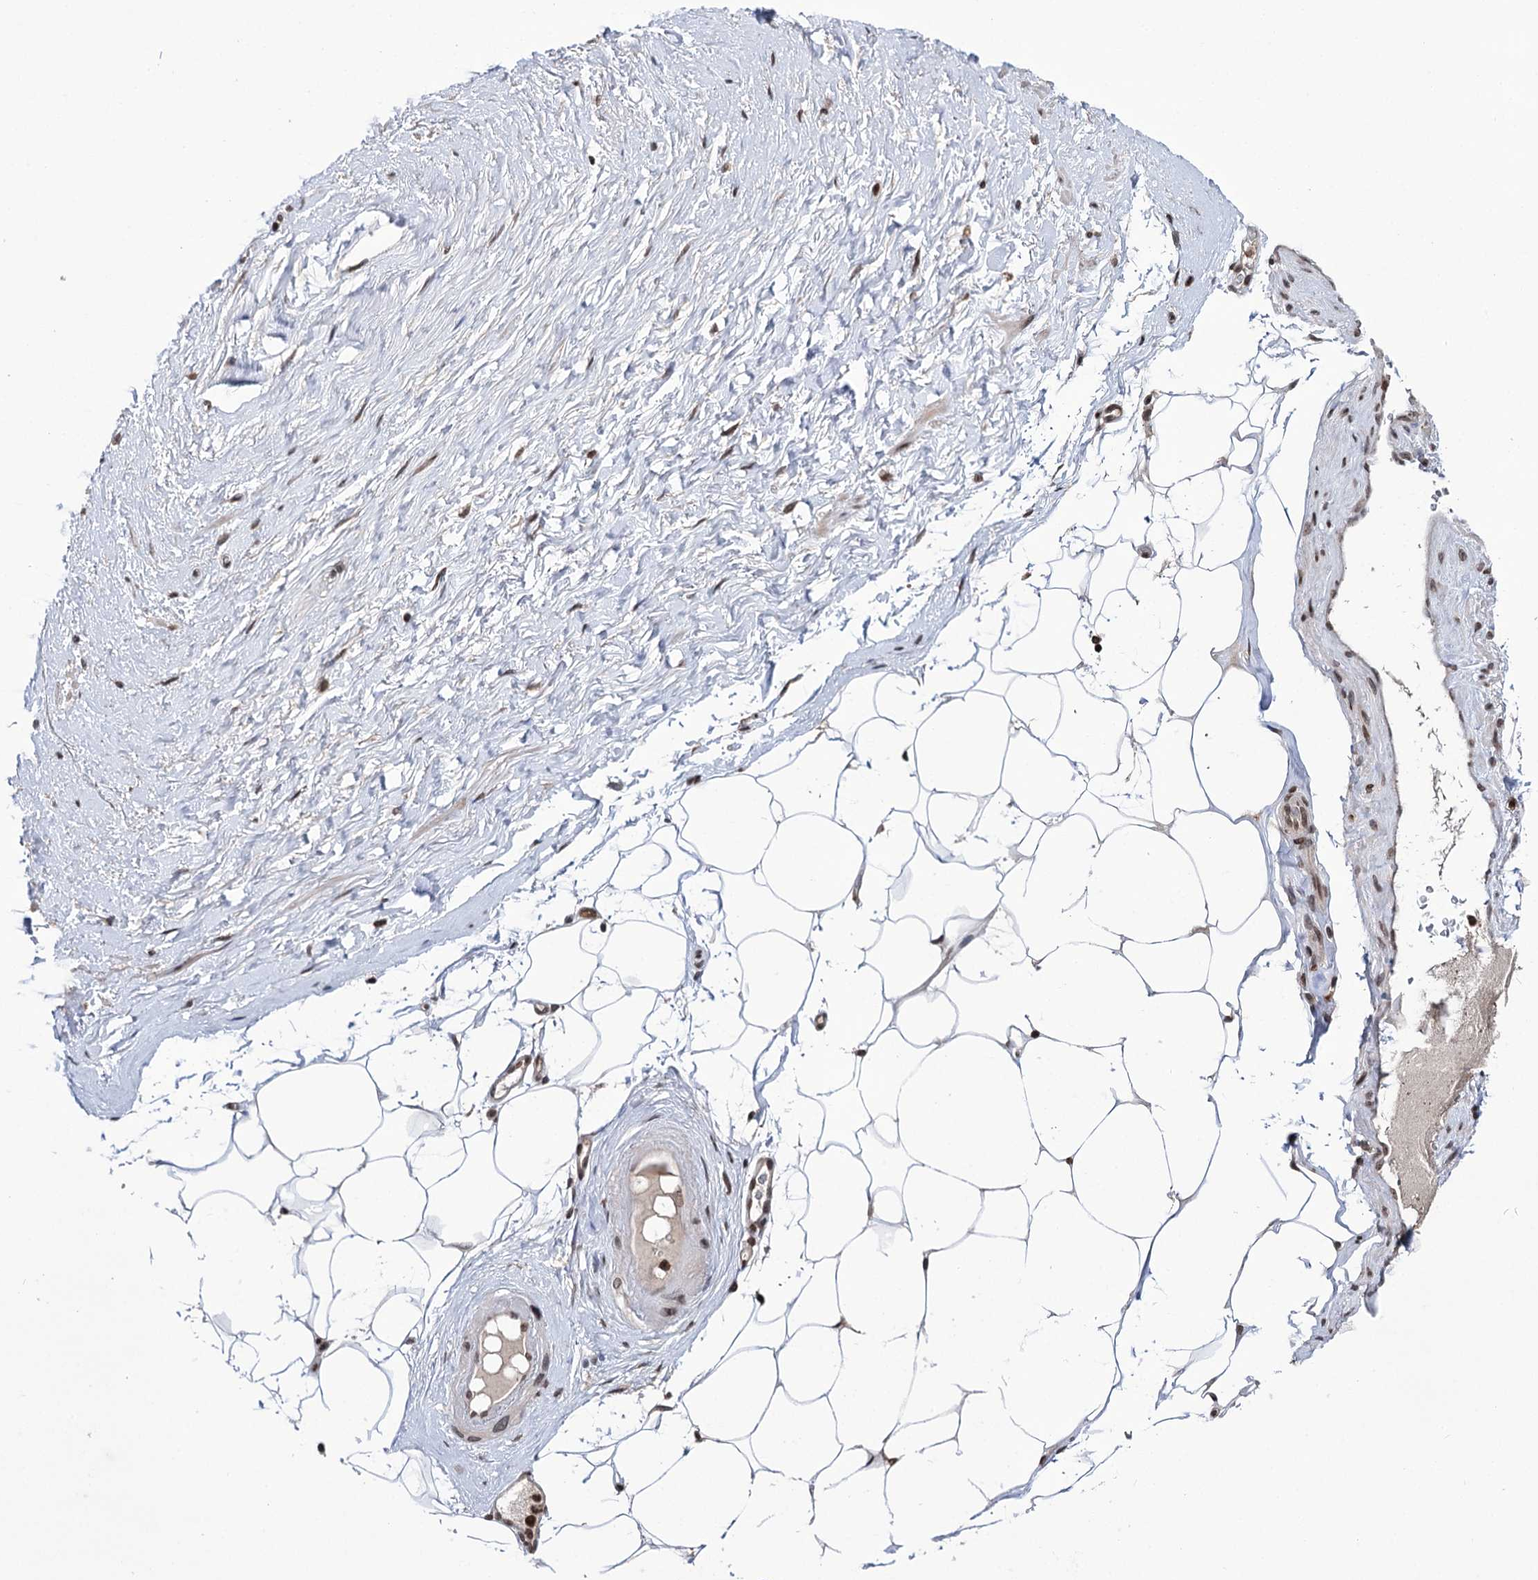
{"staining": {"intensity": "moderate", "quantity": ">75%", "location": "nuclear"}, "tissue": "adipose tissue", "cell_type": "Adipocytes", "image_type": "normal", "snomed": [{"axis": "morphology", "description": "Normal tissue, NOS"}, {"axis": "morphology", "description": "Adenocarcinoma, Low grade"}, {"axis": "topography", "description": "Prostate"}, {"axis": "topography", "description": "Peripheral nerve tissue"}], "caption": "Brown immunohistochemical staining in benign adipose tissue shows moderate nuclear staining in about >75% of adipocytes.", "gene": "CCDC77", "patient": {"sex": "male", "age": 63}}